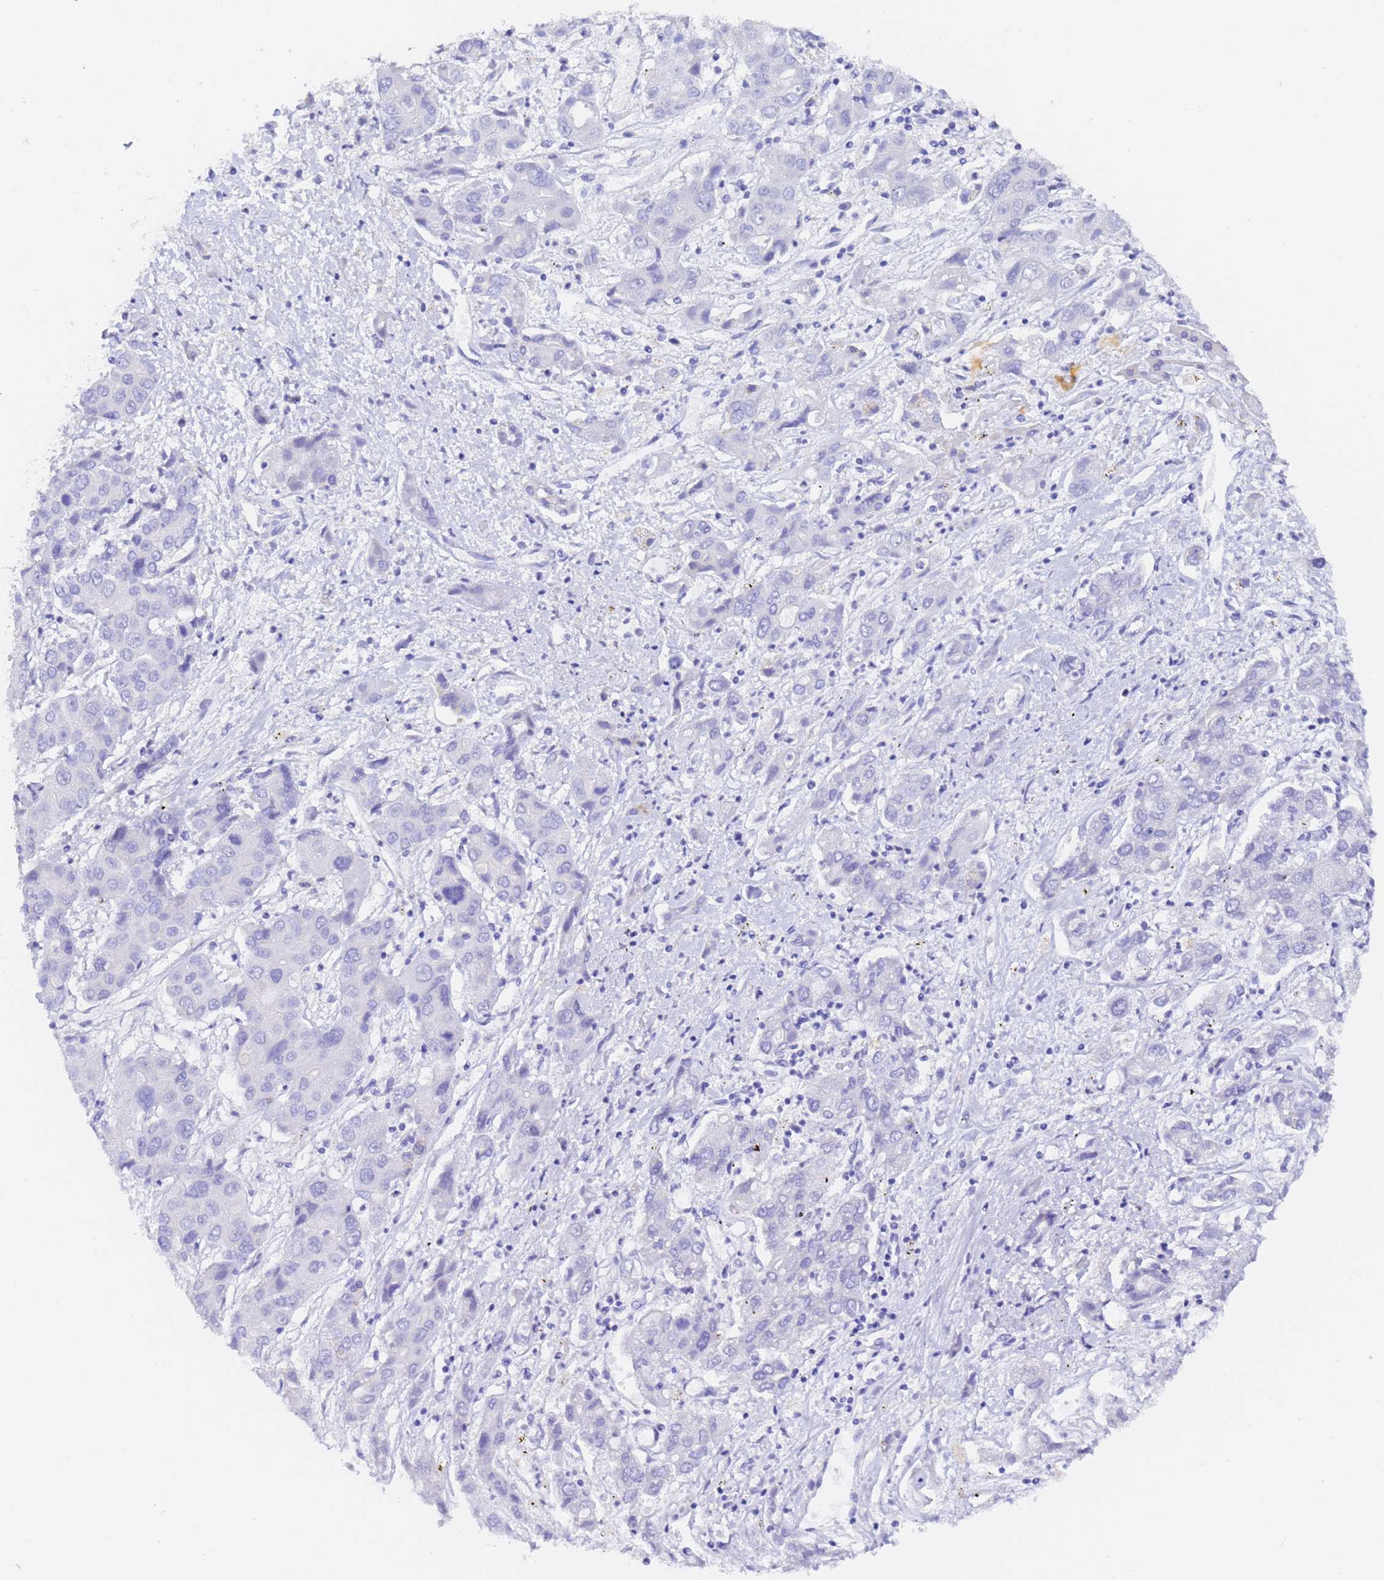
{"staining": {"intensity": "negative", "quantity": "none", "location": "none"}, "tissue": "liver cancer", "cell_type": "Tumor cells", "image_type": "cancer", "snomed": [{"axis": "morphology", "description": "Cholangiocarcinoma"}, {"axis": "topography", "description": "Liver"}], "caption": "Protein analysis of cholangiocarcinoma (liver) displays no significant staining in tumor cells.", "gene": "GABRA1", "patient": {"sex": "male", "age": 67}}